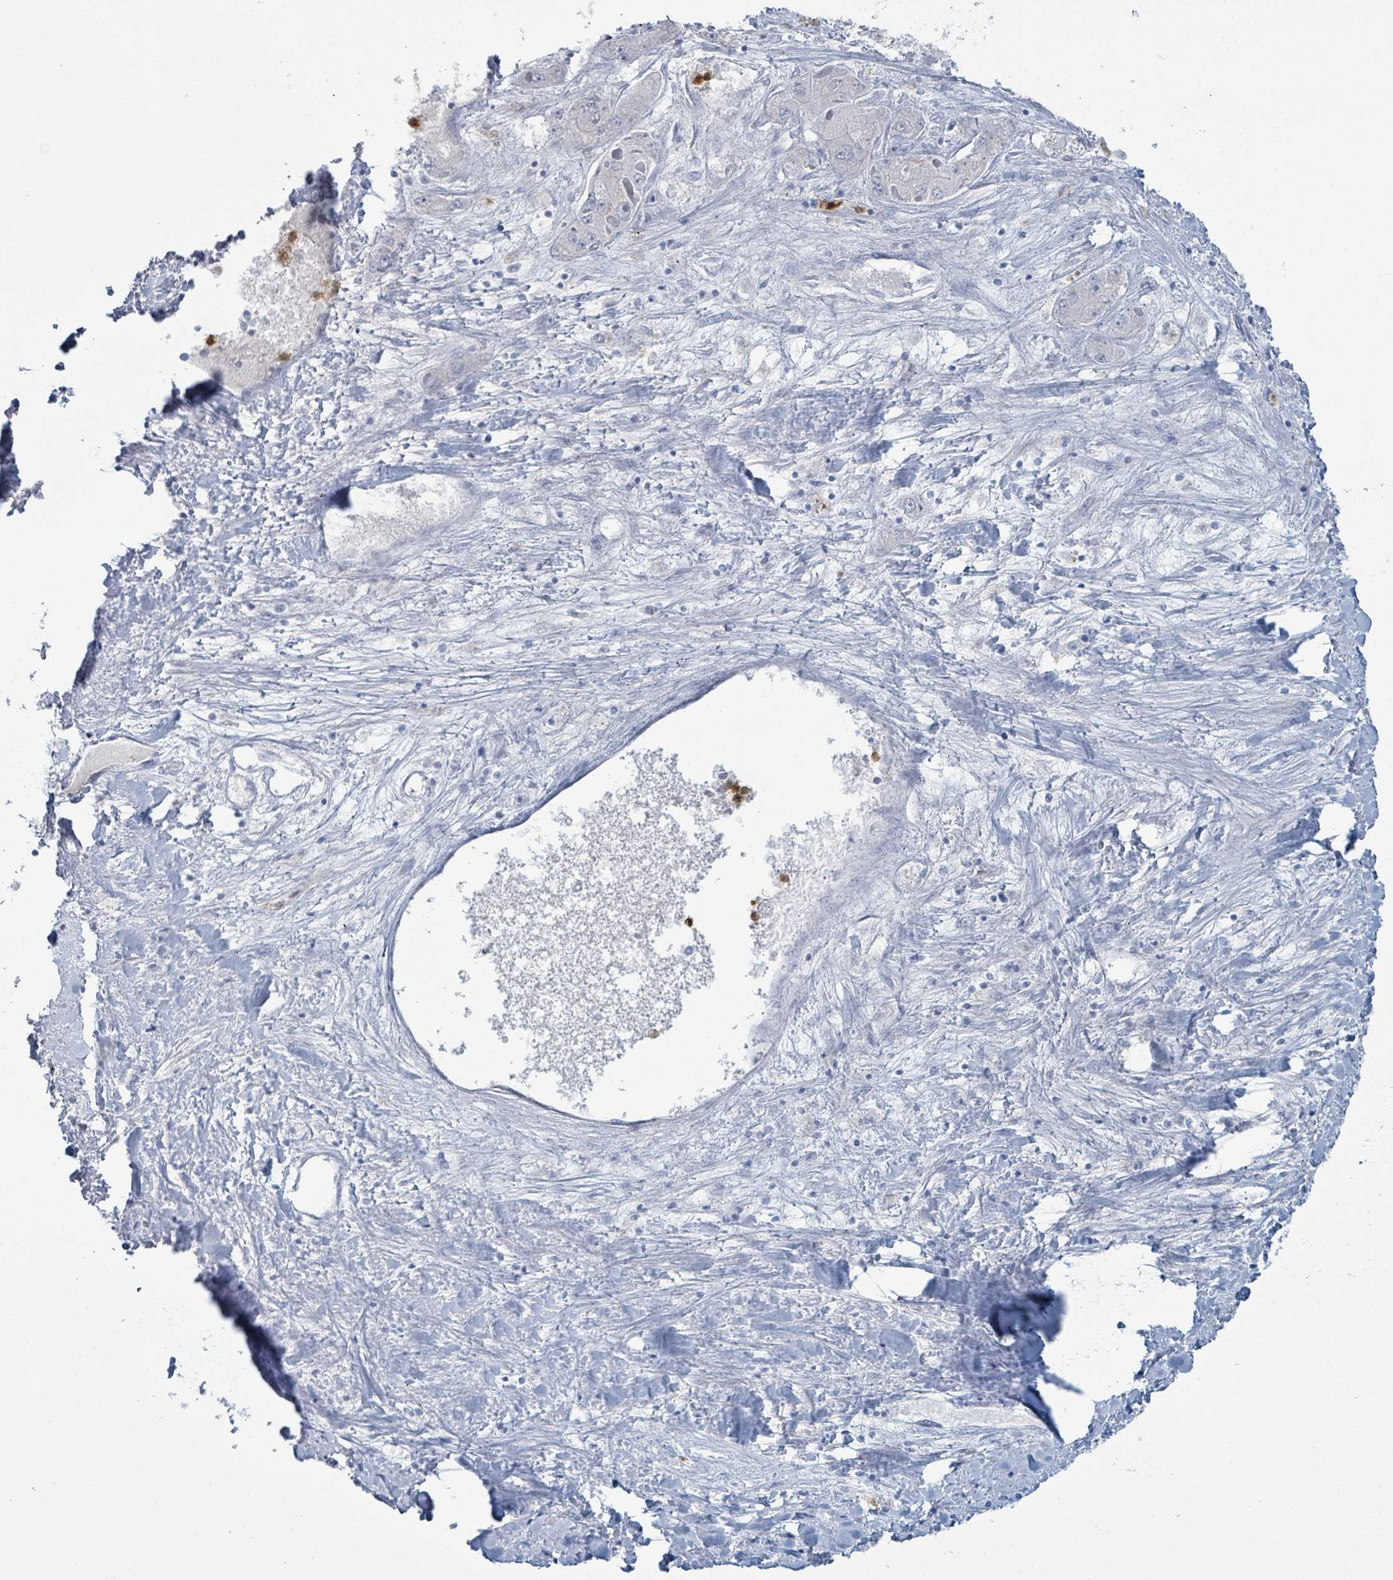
{"staining": {"intensity": "negative", "quantity": "none", "location": "none"}, "tissue": "liver cancer", "cell_type": "Tumor cells", "image_type": "cancer", "snomed": [{"axis": "morphology", "description": "Carcinoma, Hepatocellular, NOS"}, {"axis": "topography", "description": "Liver"}], "caption": "Tumor cells show no significant positivity in liver hepatocellular carcinoma.", "gene": "DEFA4", "patient": {"sex": "female", "age": 73}}